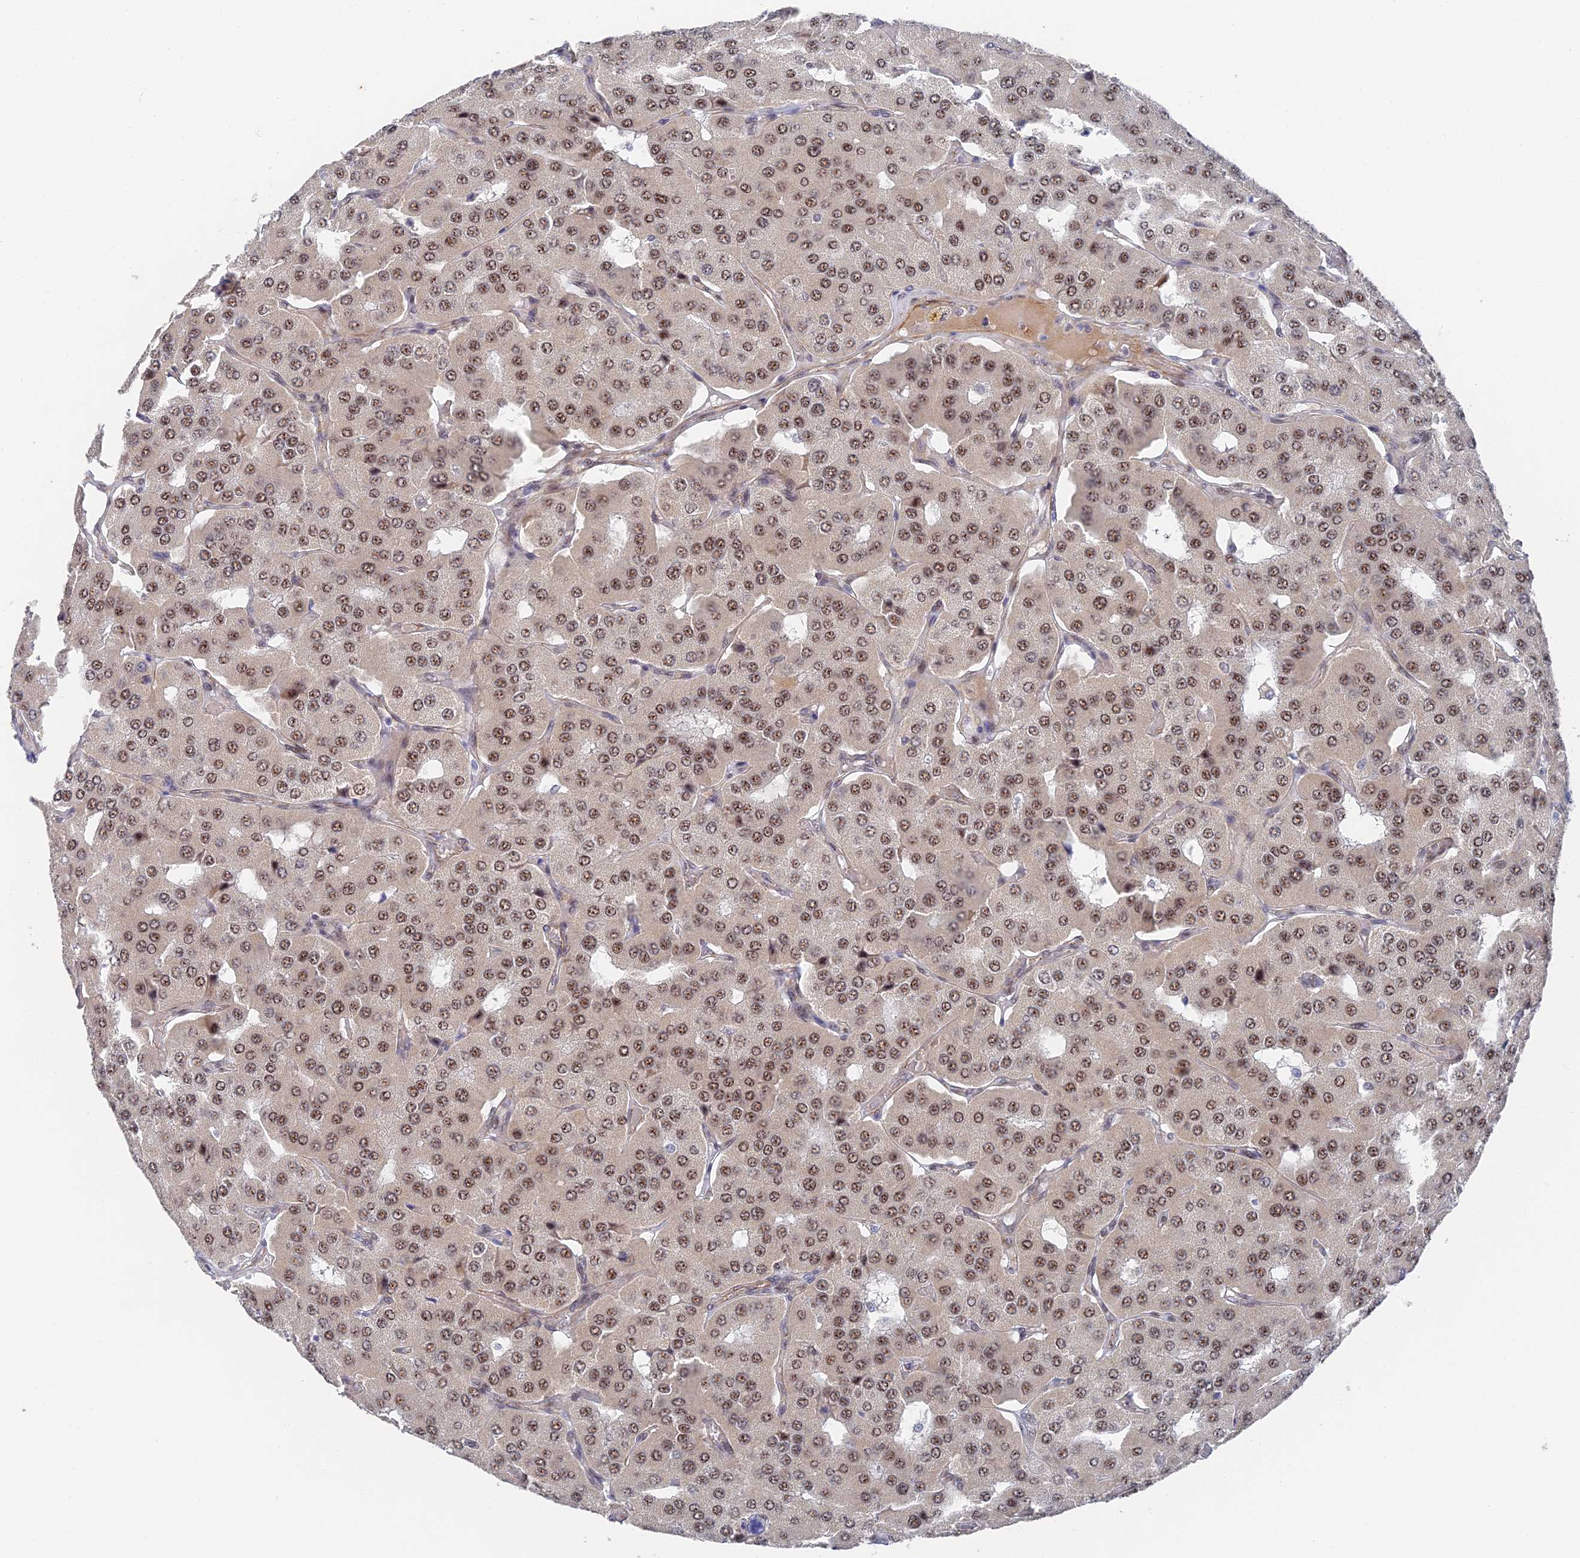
{"staining": {"intensity": "moderate", "quantity": ">75%", "location": "nuclear"}, "tissue": "parathyroid gland", "cell_type": "Glandular cells", "image_type": "normal", "snomed": [{"axis": "morphology", "description": "Normal tissue, NOS"}, {"axis": "morphology", "description": "Adenoma, NOS"}, {"axis": "topography", "description": "Parathyroid gland"}], "caption": "Immunohistochemistry (IHC) micrograph of normal parathyroid gland: parathyroid gland stained using immunohistochemistry exhibits medium levels of moderate protein expression localized specifically in the nuclear of glandular cells, appearing as a nuclear brown color.", "gene": "CFAP92", "patient": {"sex": "female", "age": 86}}